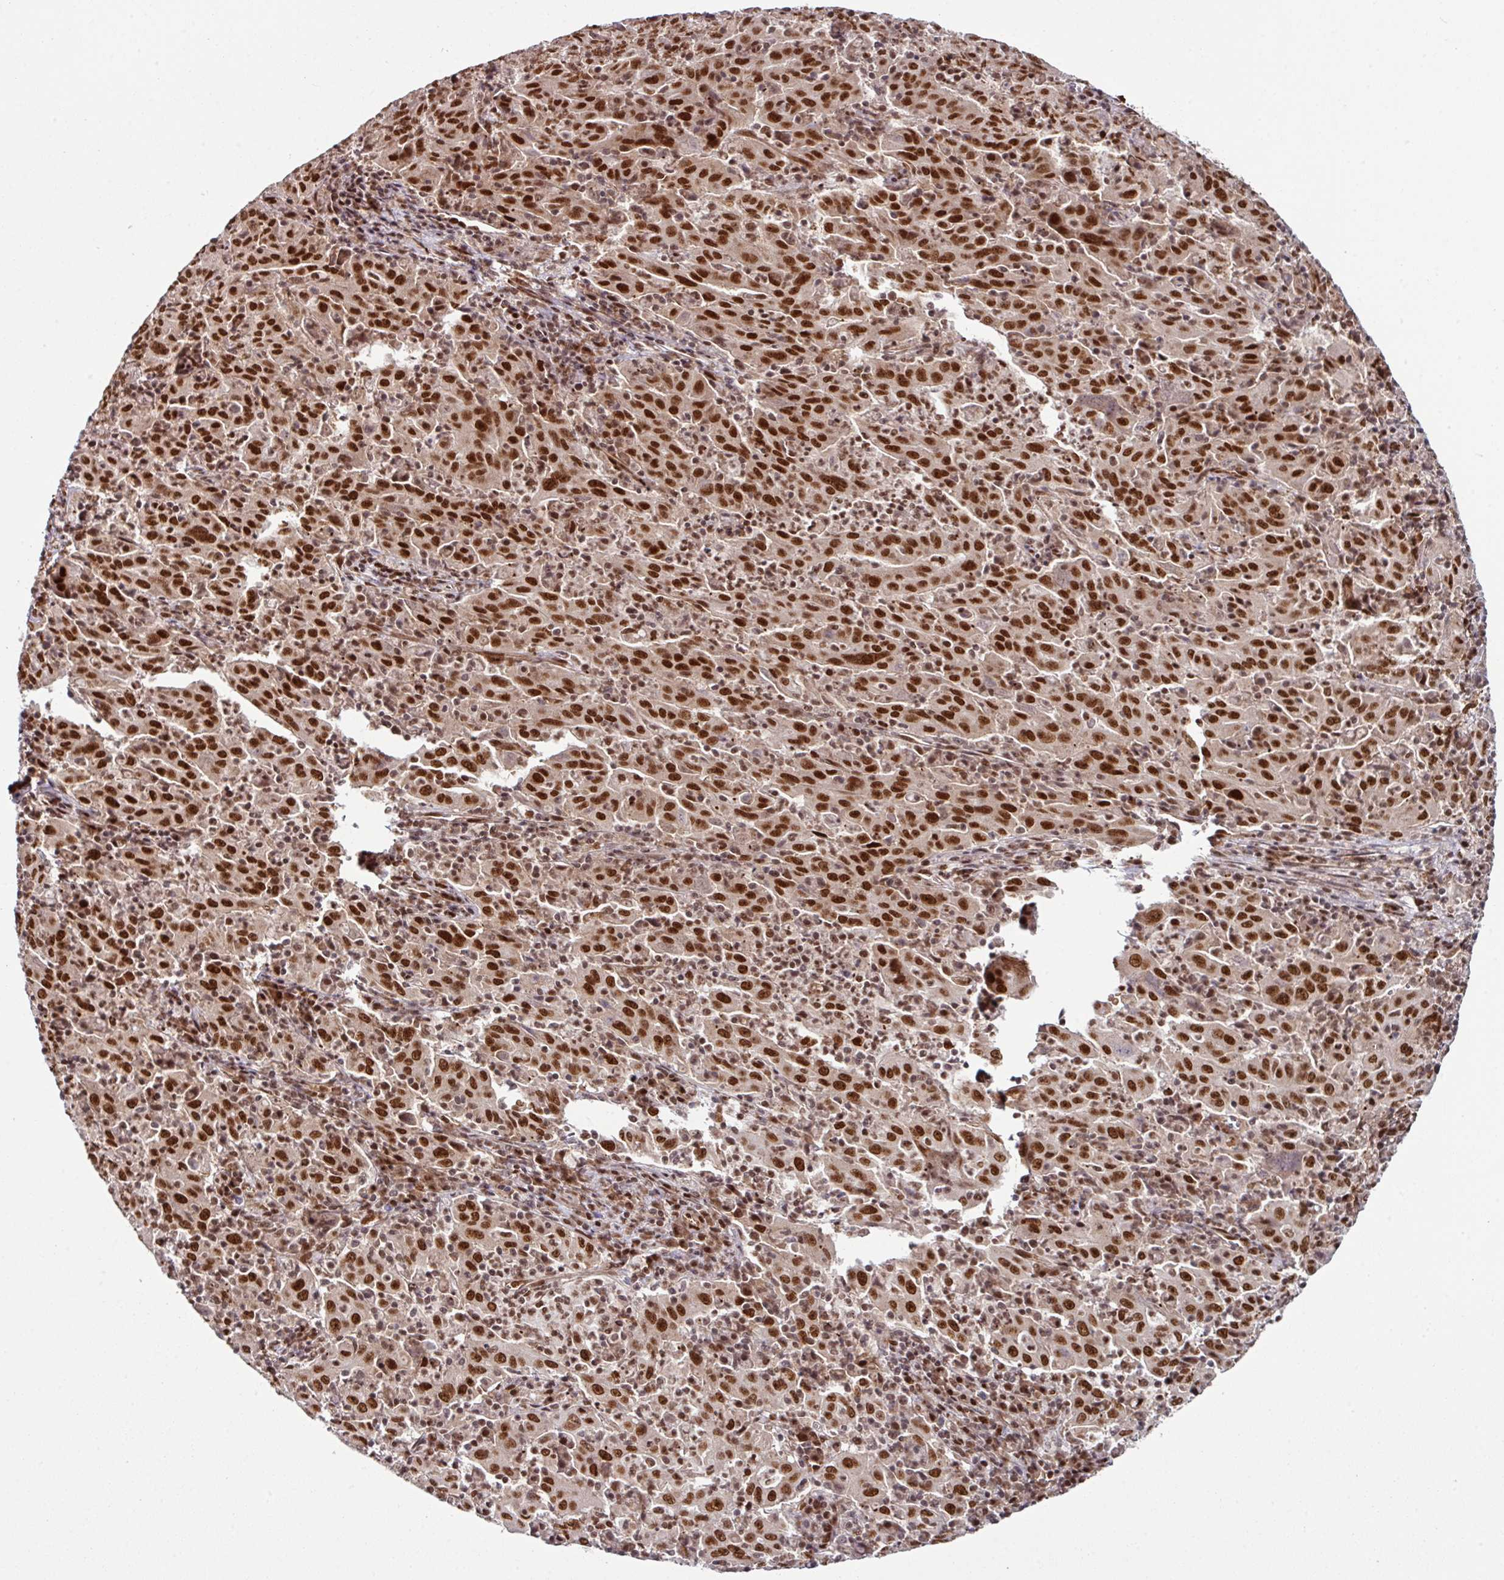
{"staining": {"intensity": "strong", "quantity": ">75%", "location": "nuclear"}, "tissue": "pancreatic cancer", "cell_type": "Tumor cells", "image_type": "cancer", "snomed": [{"axis": "morphology", "description": "Adenocarcinoma, NOS"}, {"axis": "topography", "description": "Pancreas"}], "caption": "This image displays pancreatic adenocarcinoma stained with immunohistochemistry (IHC) to label a protein in brown. The nuclear of tumor cells show strong positivity for the protein. Nuclei are counter-stained blue.", "gene": "MORF4L2", "patient": {"sex": "male", "age": 63}}